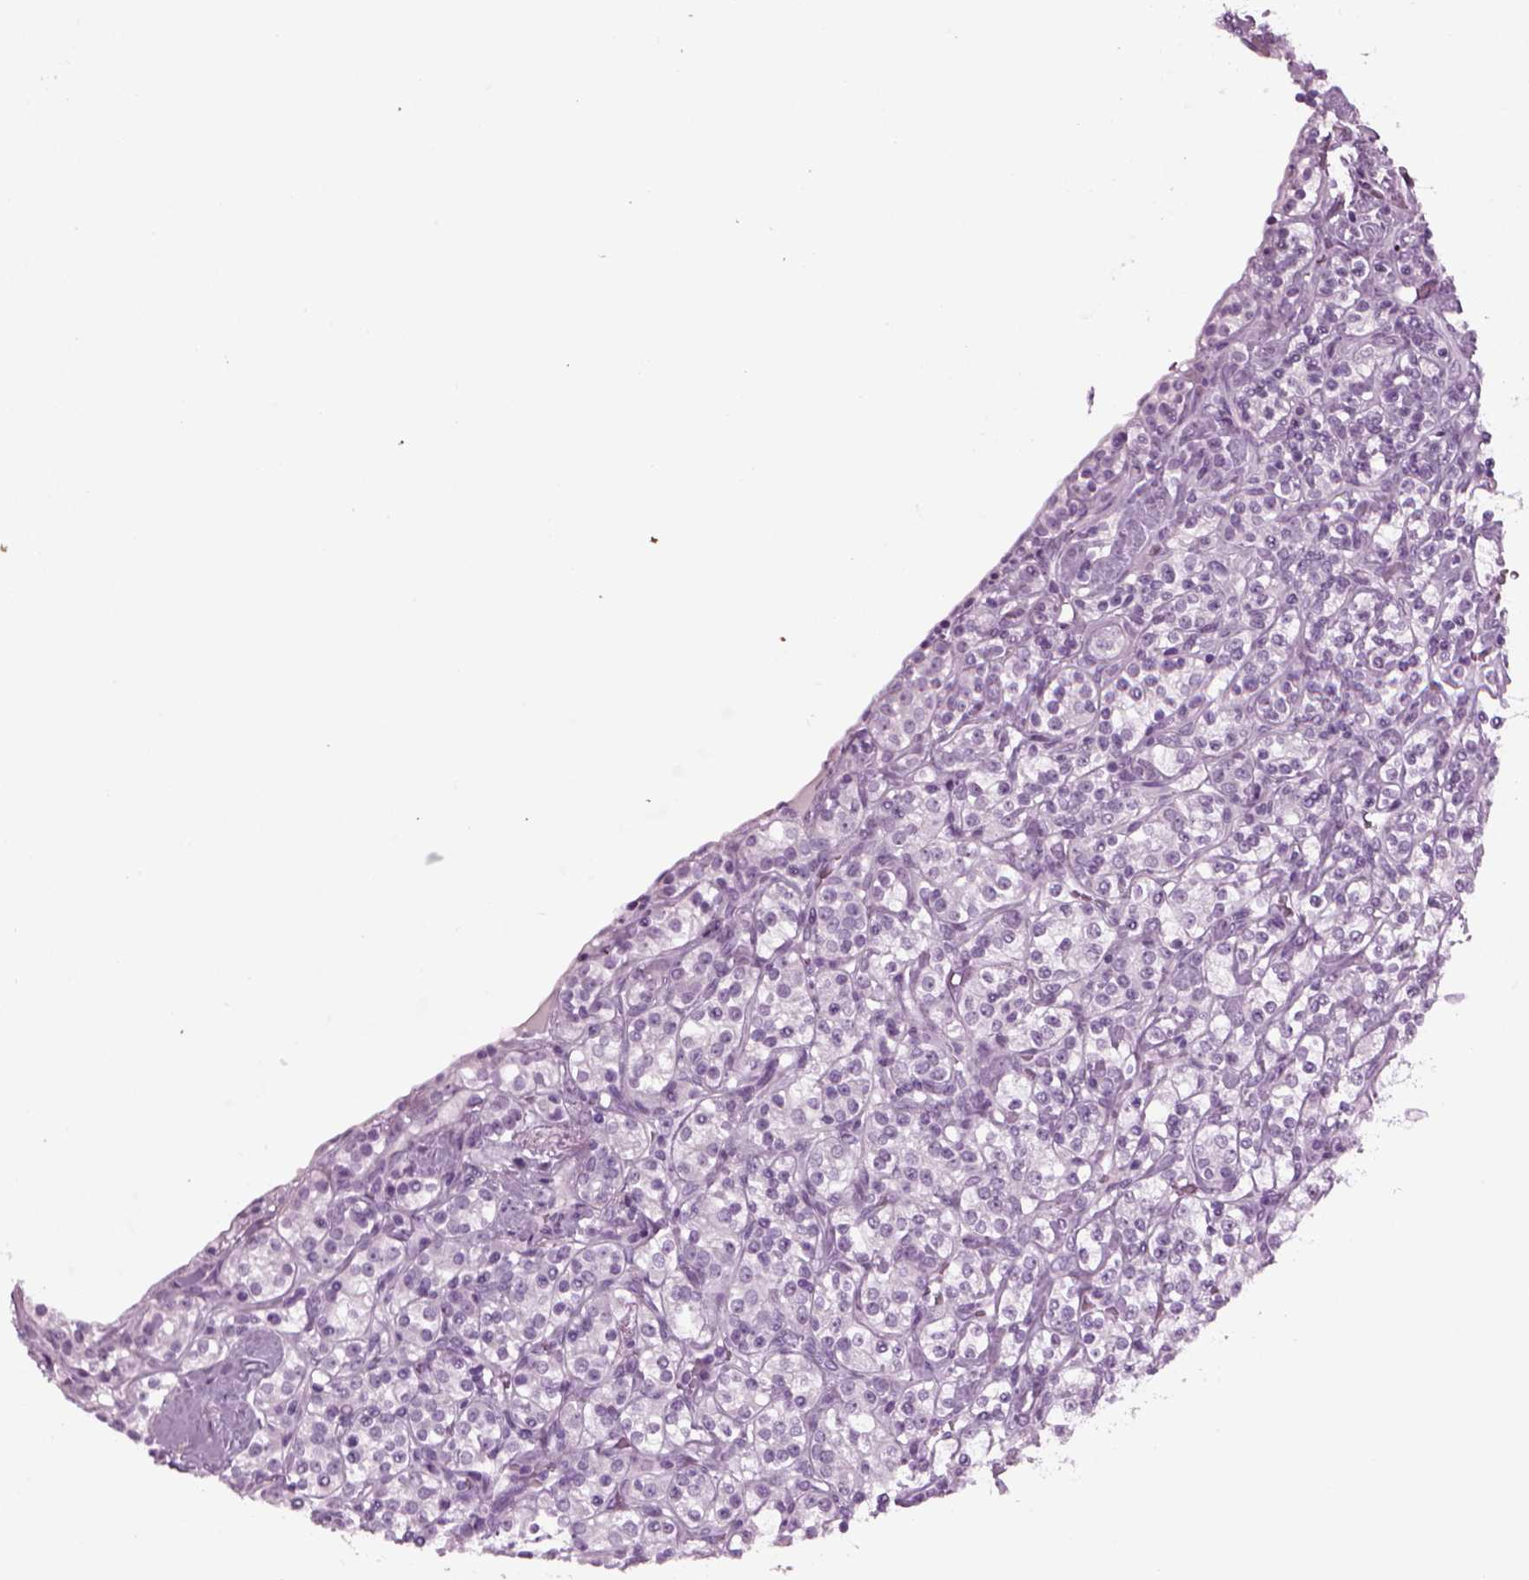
{"staining": {"intensity": "negative", "quantity": "none", "location": "none"}, "tissue": "renal cancer", "cell_type": "Tumor cells", "image_type": "cancer", "snomed": [{"axis": "morphology", "description": "Adenocarcinoma, NOS"}, {"axis": "topography", "description": "Kidney"}], "caption": "Immunohistochemistry (IHC) histopathology image of renal cancer (adenocarcinoma) stained for a protein (brown), which exhibits no staining in tumor cells.", "gene": "FAM24A", "patient": {"sex": "male", "age": 77}}